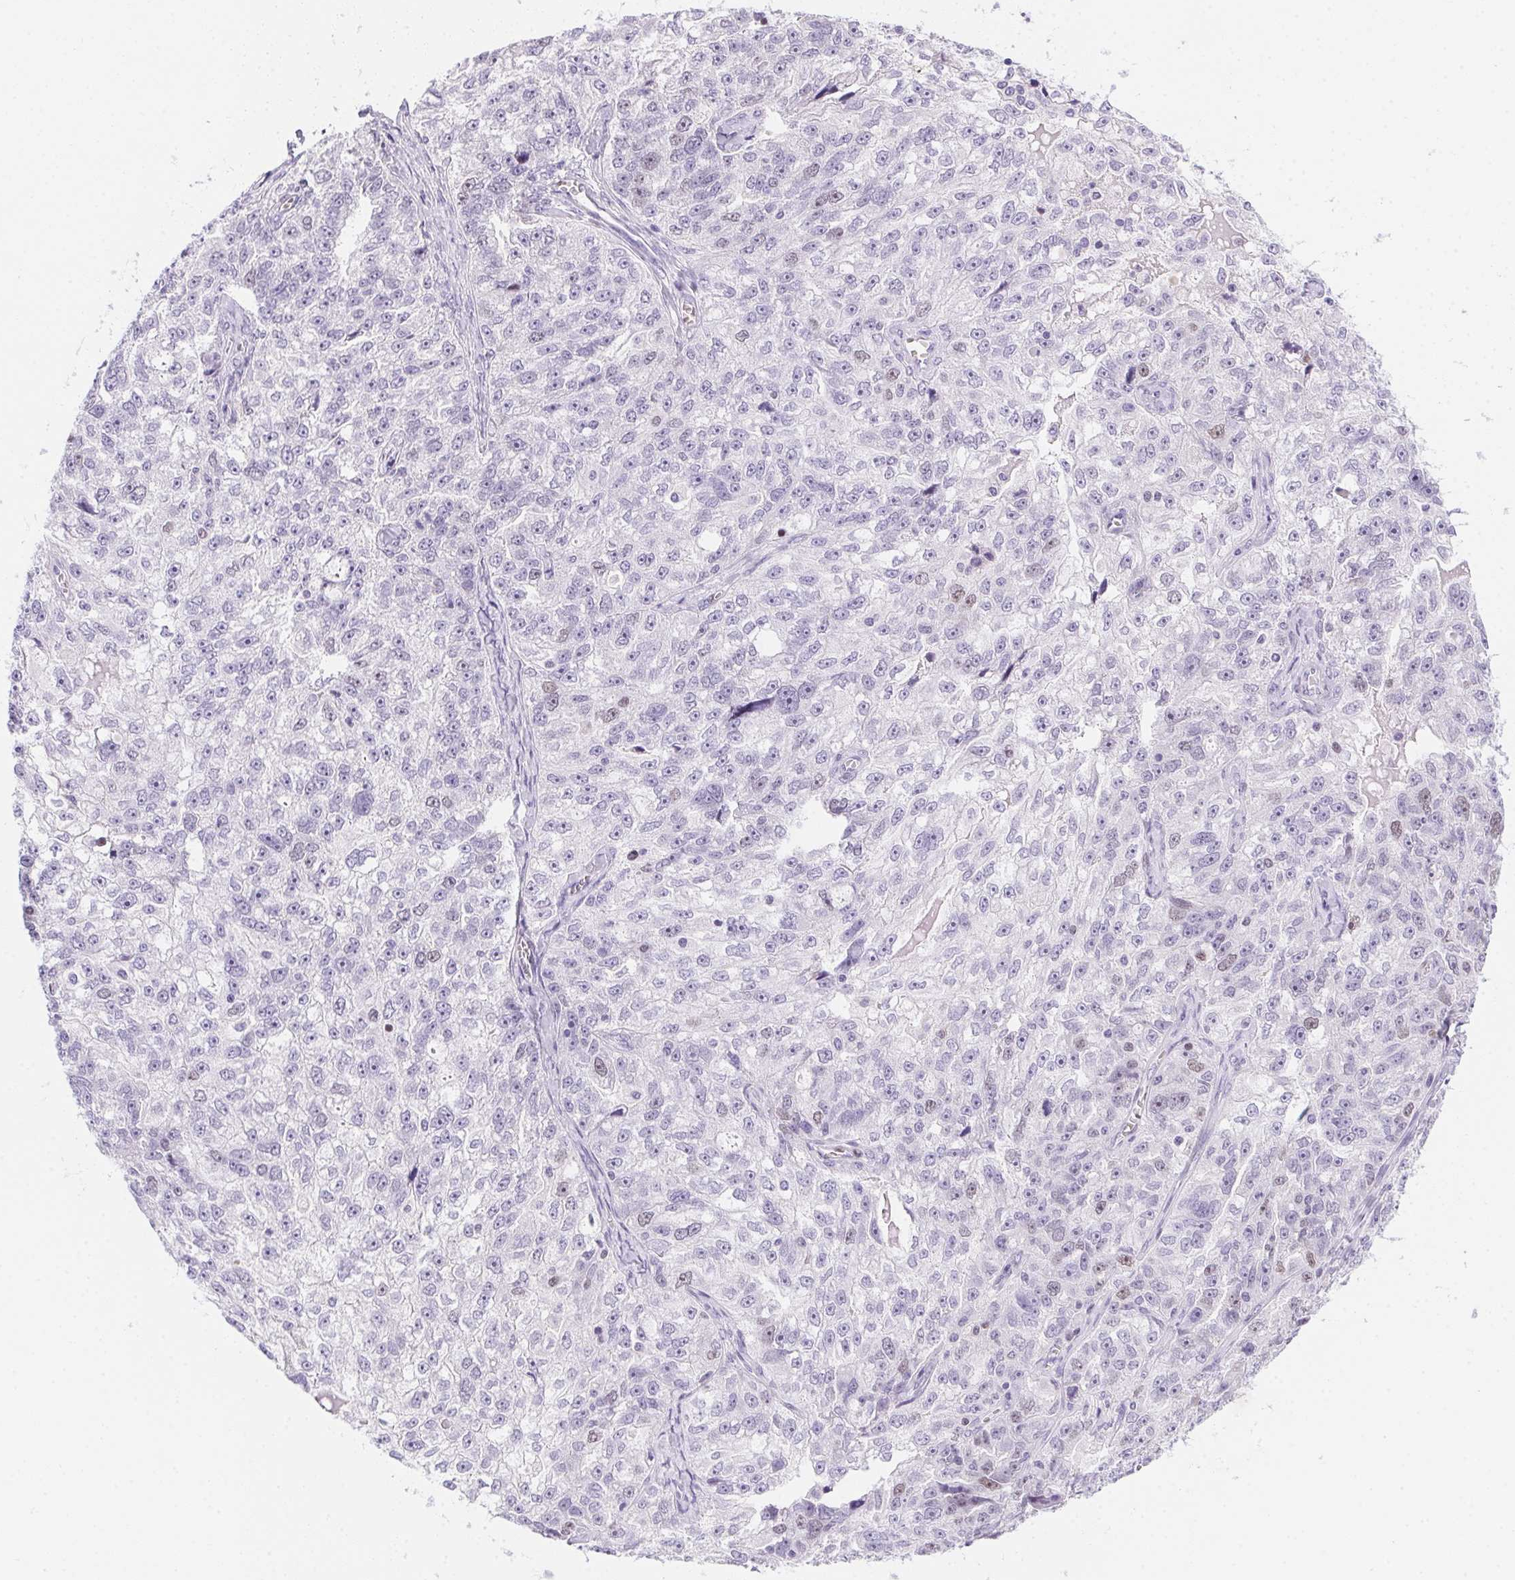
{"staining": {"intensity": "weak", "quantity": "<25%", "location": "nuclear"}, "tissue": "ovarian cancer", "cell_type": "Tumor cells", "image_type": "cancer", "snomed": [{"axis": "morphology", "description": "Cystadenocarcinoma, serous, NOS"}, {"axis": "topography", "description": "Ovary"}], "caption": "Immunohistochemistry (IHC) photomicrograph of serous cystadenocarcinoma (ovarian) stained for a protein (brown), which exhibits no staining in tumor cells.", "gene": "HELLS", "patient": {"sex": "female", "age": 51}}